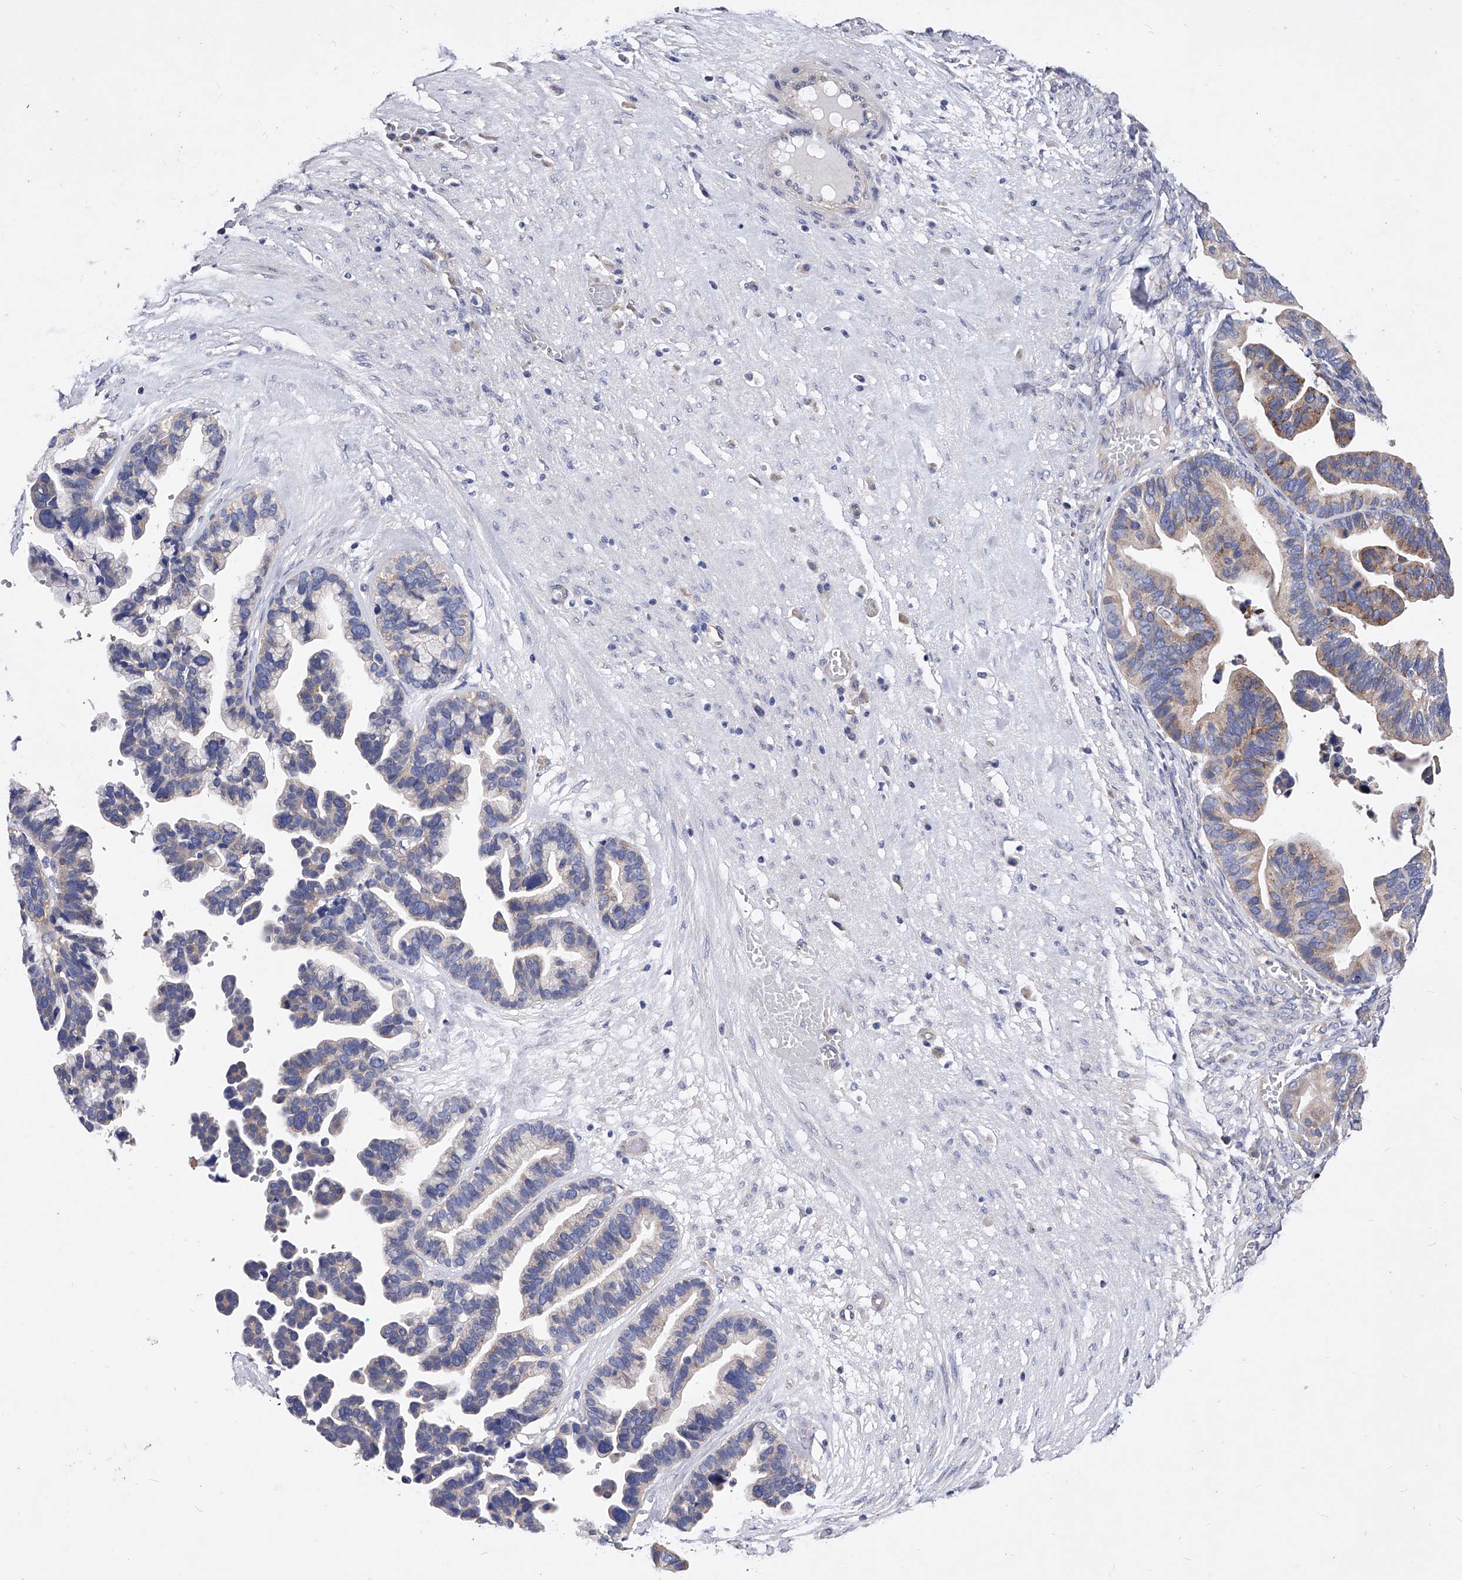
{"staining": {"intensity": "weak", "quantity": "25%-75%", "location": "cytoplasmic/membranous"}, "tissue": "ovarian cancer", "cell_type": "Tumor cells", "image_type": "cancer", "snomed": [{"axis": "morphology", "description": "Cystadenocarcinoma, serous, NOS"}, {"axis": "topography", "description": "Ovary"}], "caption": "IHC (DAB) staining of human ovarian cancer (serous cystadenocarcinoma) displays weak cytoplasmic/membranous protein expression in about 25%-75% of tumor cells.", "gene": "PPP5C", "patient": {"sex": "female", "age": 56}}